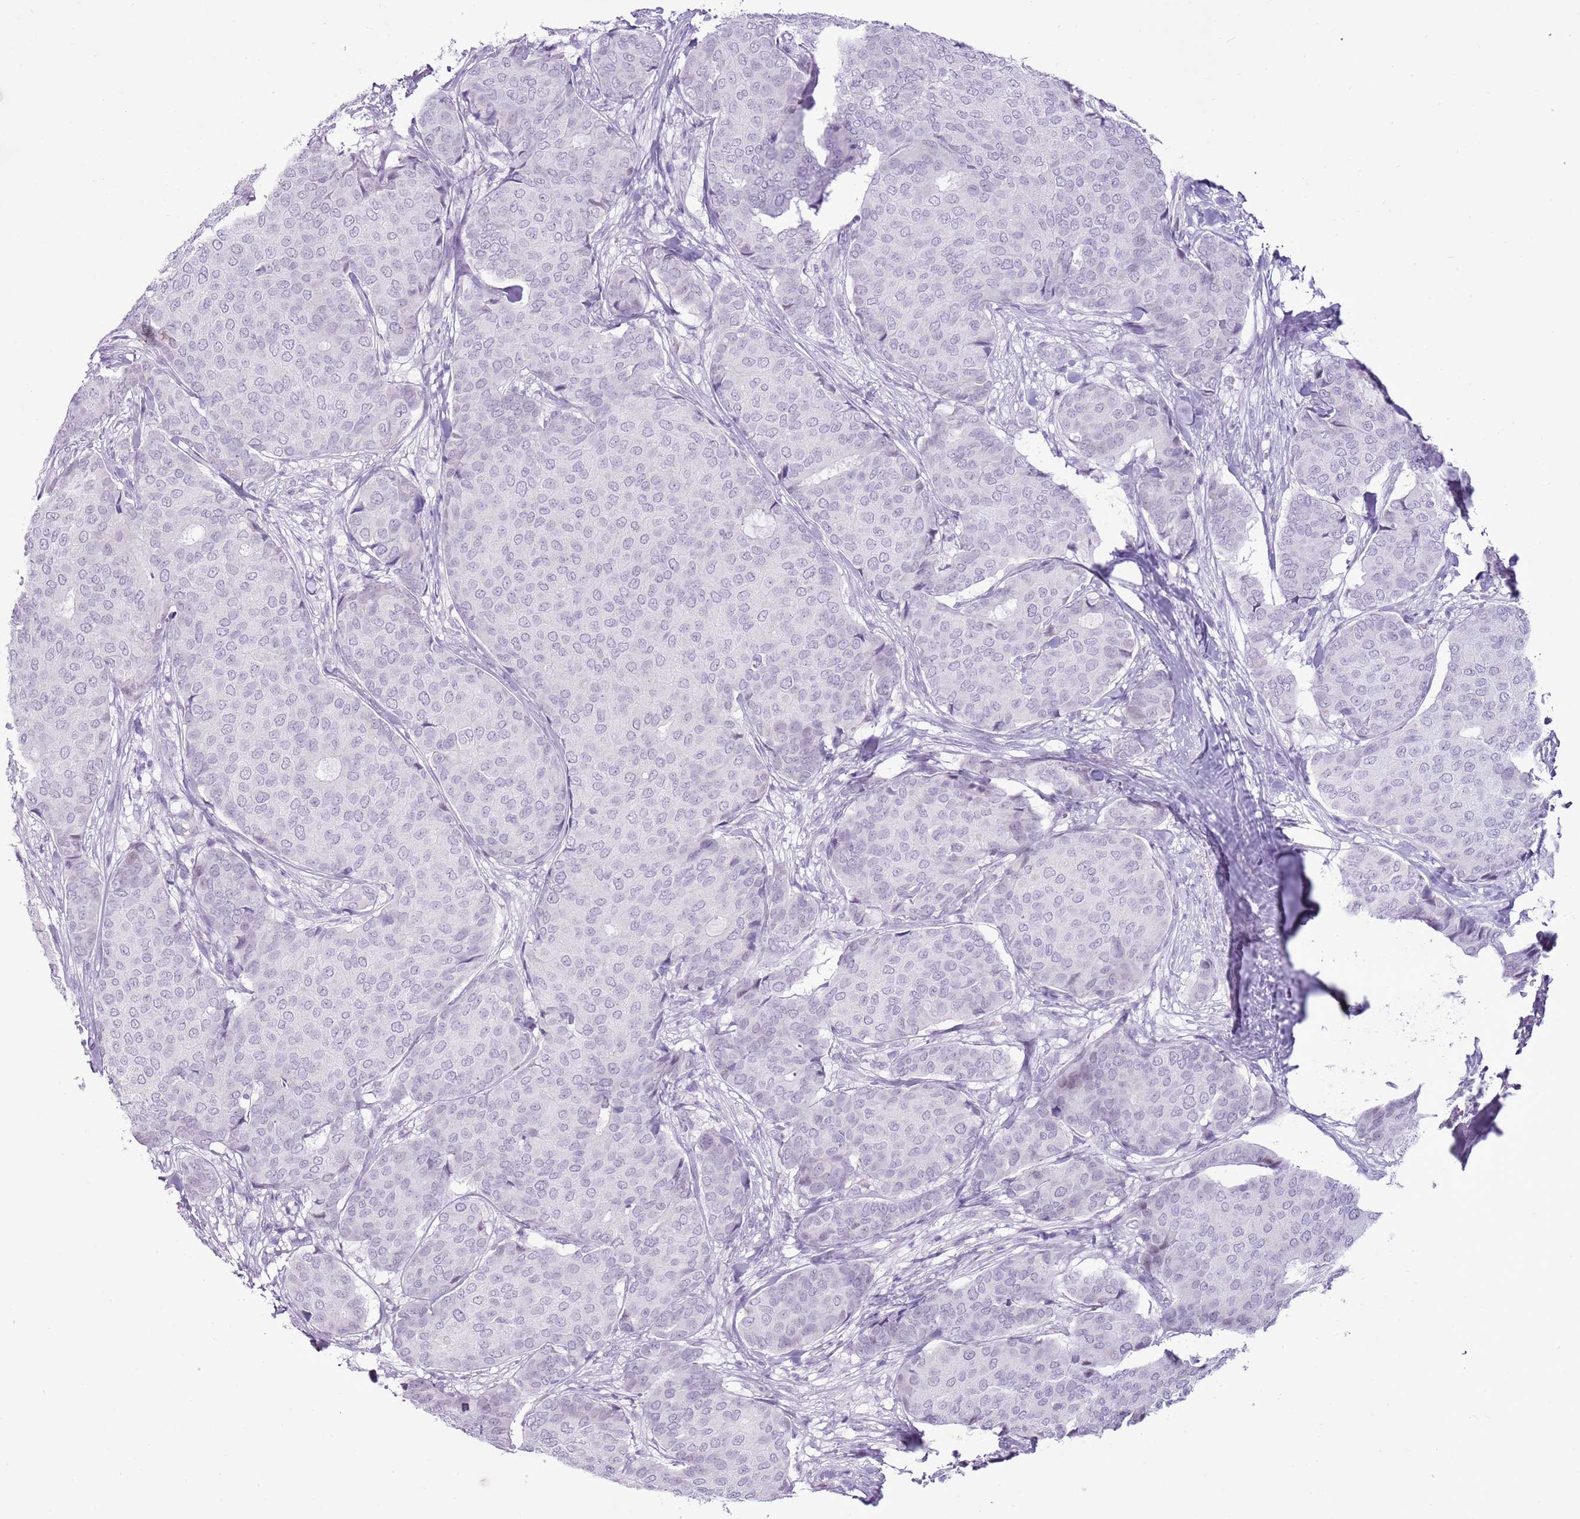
{"staining": {"intensity": "negative", "quantity": "none", "location": "none"}, "tissue": "breast cancer", "cell_type": "Tumor cells", "image_type": "cancer", "snomed": [{"axis": "morphology", "description": "Duct carcinoma"}, {"axis": "topography", "description": "Breast"}], "caption": "Tumor cells show no significant protein staining in breast cancer (intraductal carcinoma).", "gene": "RPL3L", "patient": {"sex": "female", "age": 75}}